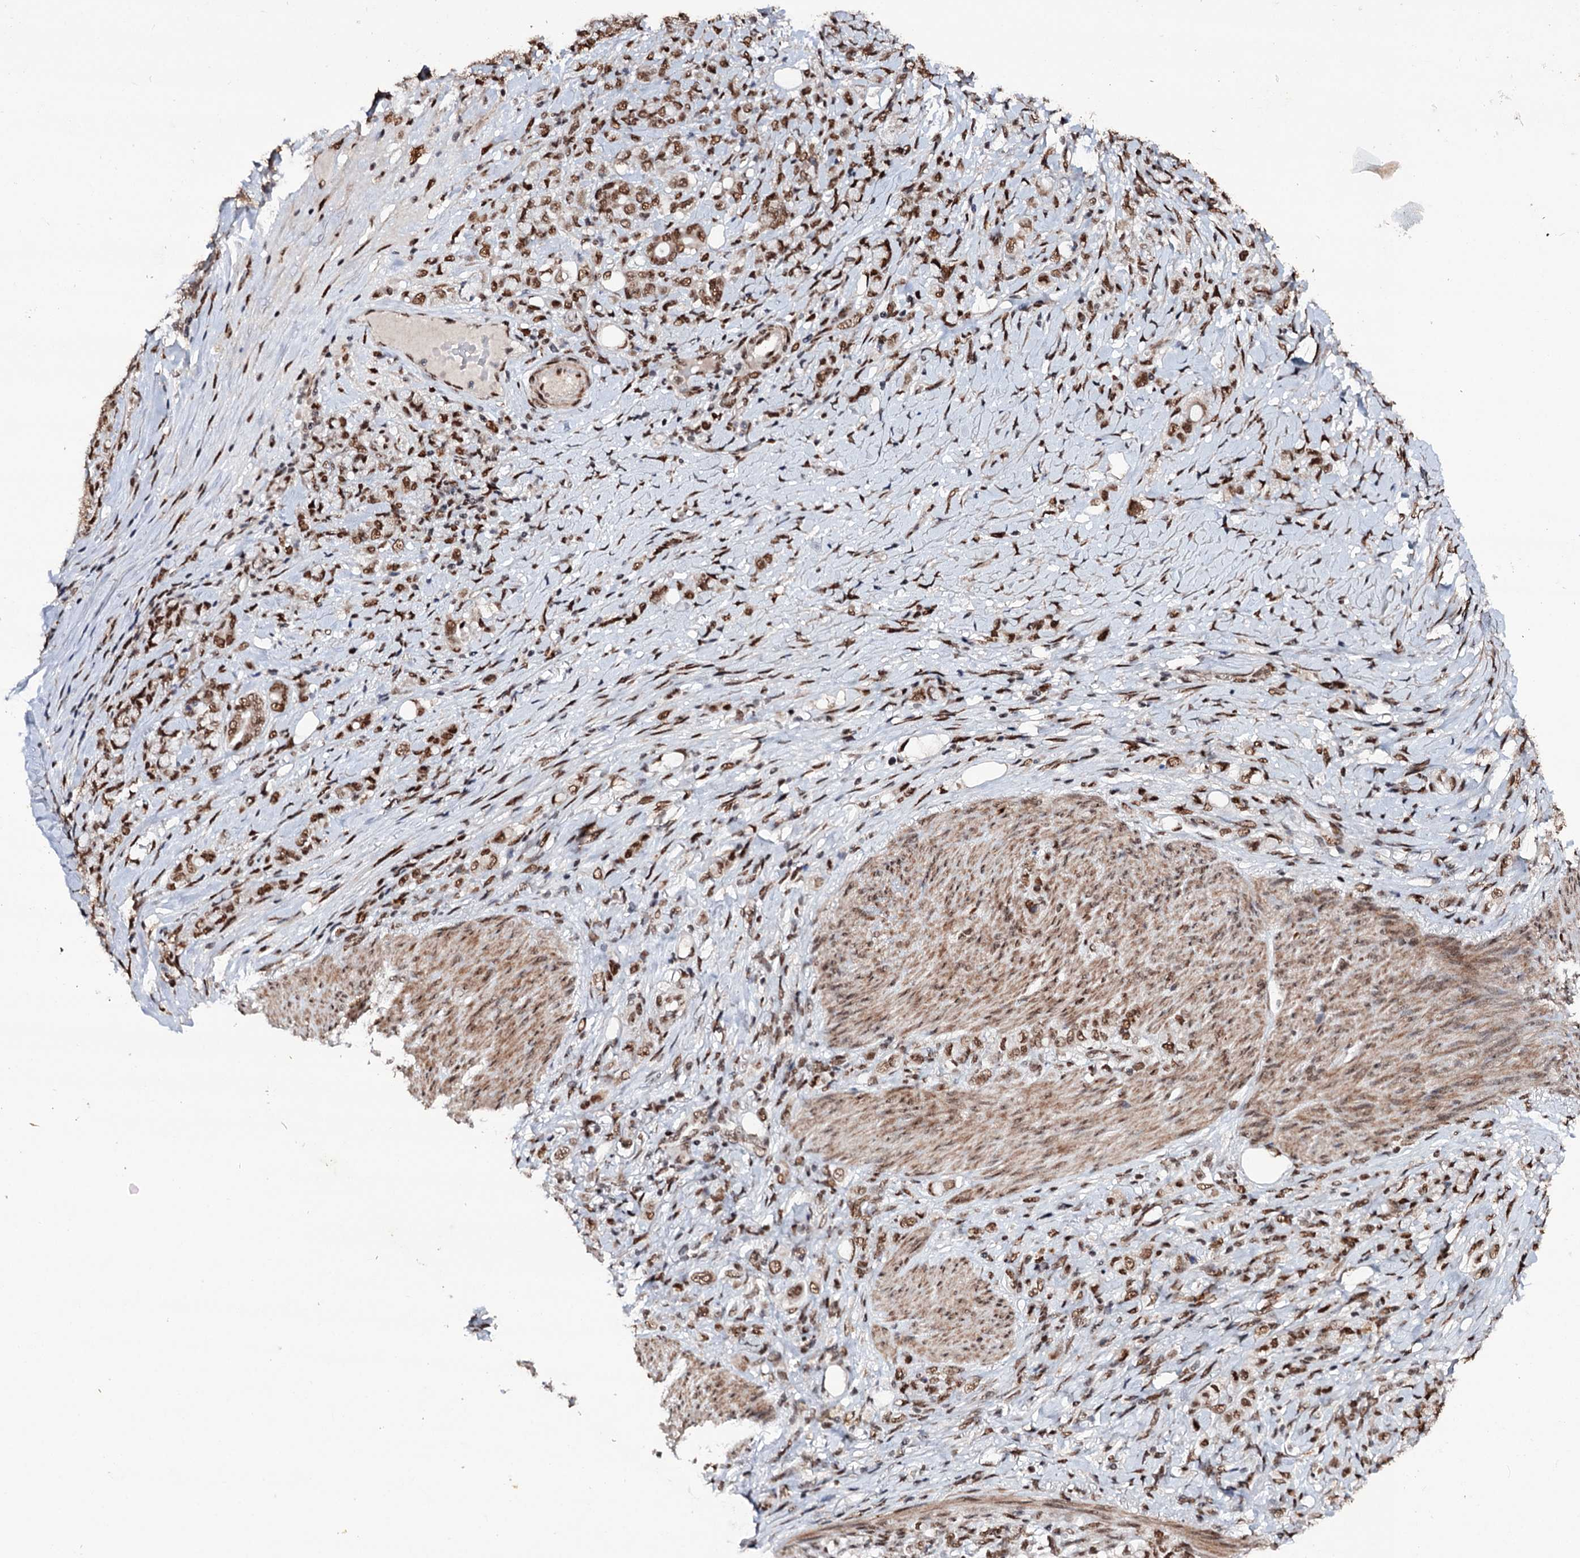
{"staining": {"intensity": "moderate", "quantity": ">75%", "location": "nuclear"}, "tissue": "stomach cancer", "cell_type": "Tumor cells", "image_type": "cancer", "snomed": [{"axis": "morphology", "description": "Adenocarcinoma, NOS"}, {"axis": "topography", "description": "Stomach"}], "caption": "DAB immunohistochemical staining of stomach adenocarcinoma demonstrates moderate nuclear protein expression in approximately >75% of tumor cells.", "gene": "MATR3", "patient": {"sex": "female", "age": 79}}